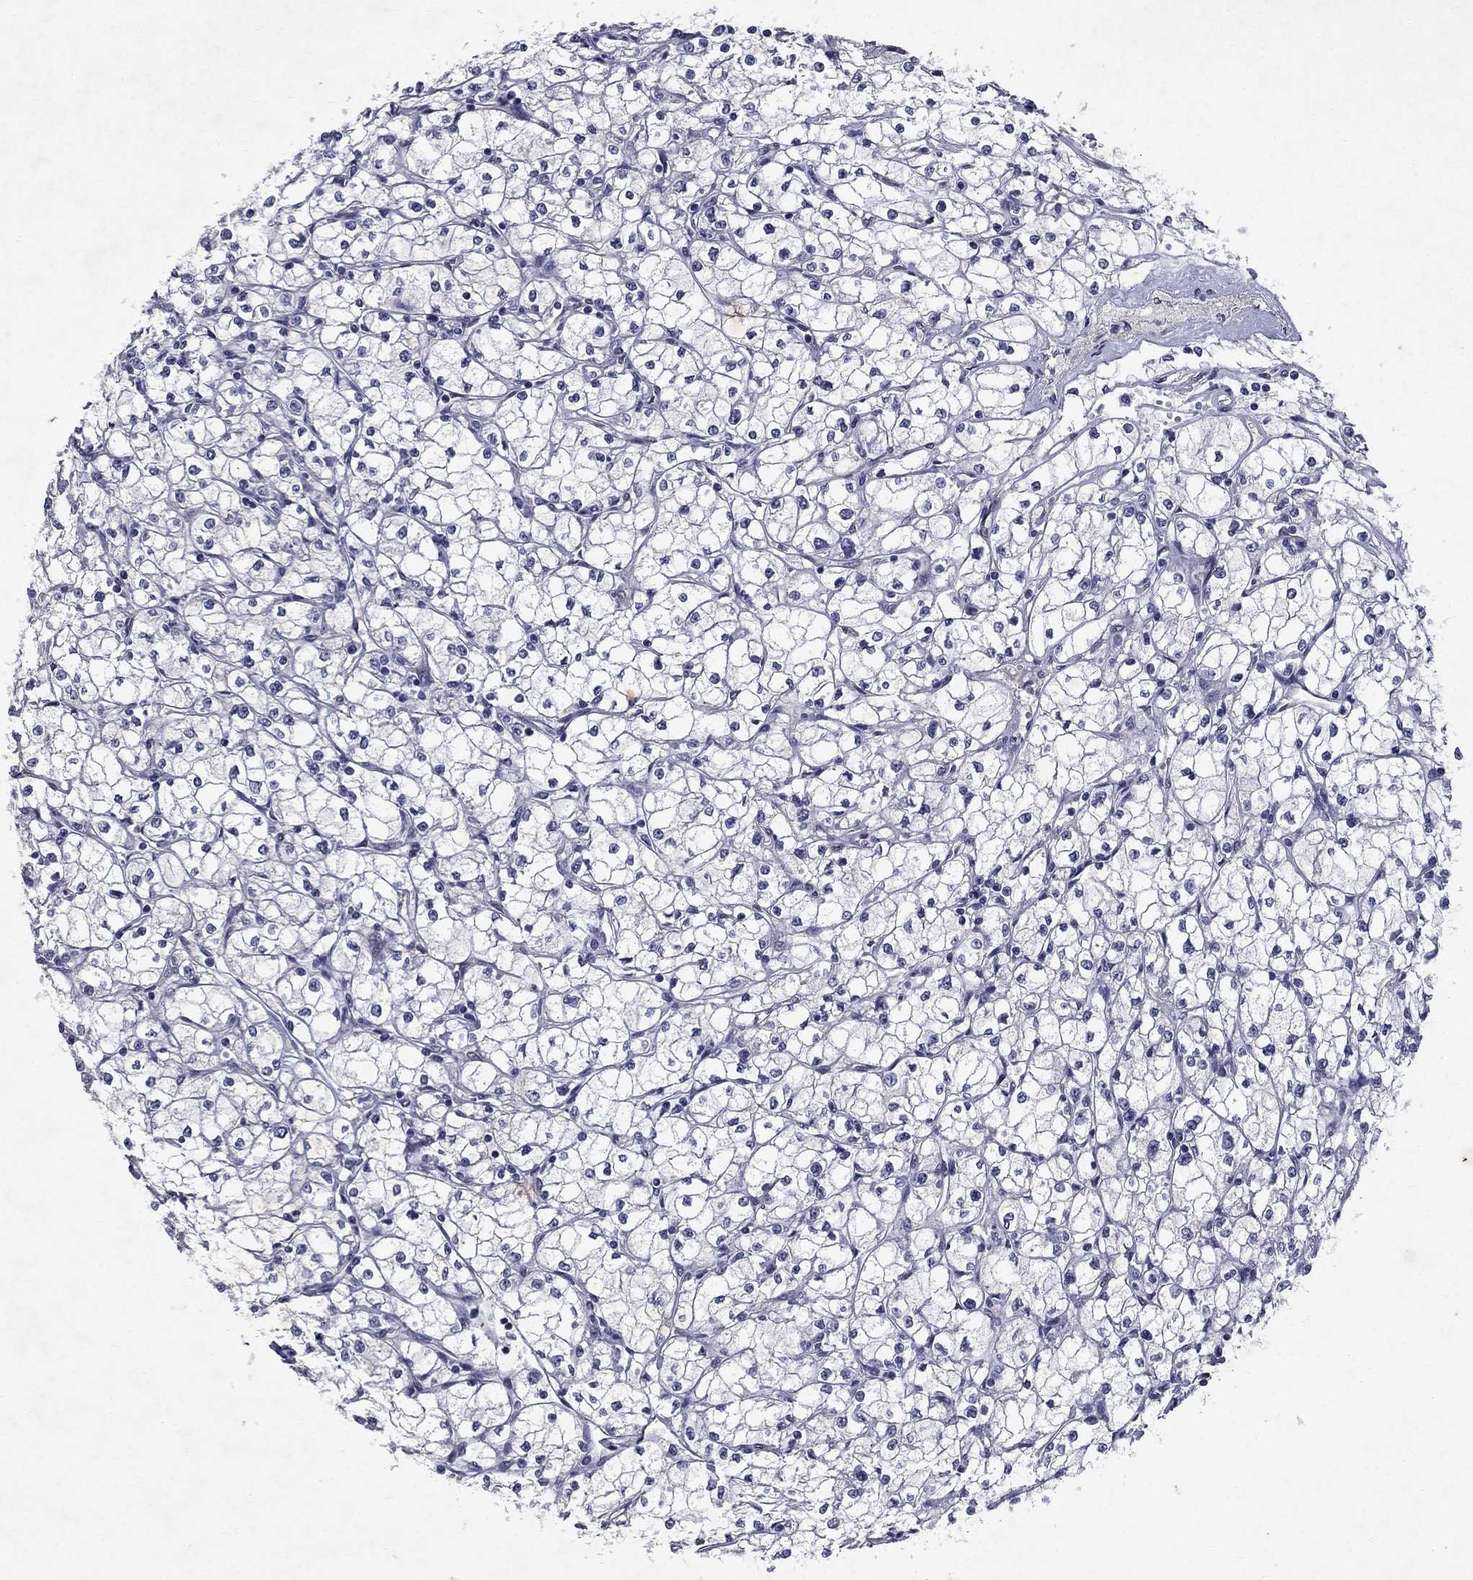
{"staining": {"intensity": "negative", "quantity": "none", "location": "none"}, "tissue": "renal cancer", "cell_type": "Tumor cells", "image_type": "cancer", "snomed": [{"axis": "morphology", "description": "Adenocarcinoma, NOS"}, {"axis": "topography", "description": "Kidney"}], "caption": "Adenocarcinoma (renal) was stained to show a protein in brown. There is no significant staining in tumor cells. (Immunohistochemistry, brightfield microscopy, high magnification).", "gene": "RBFOX1", "patient": {"sex": "male", "age": 67}}